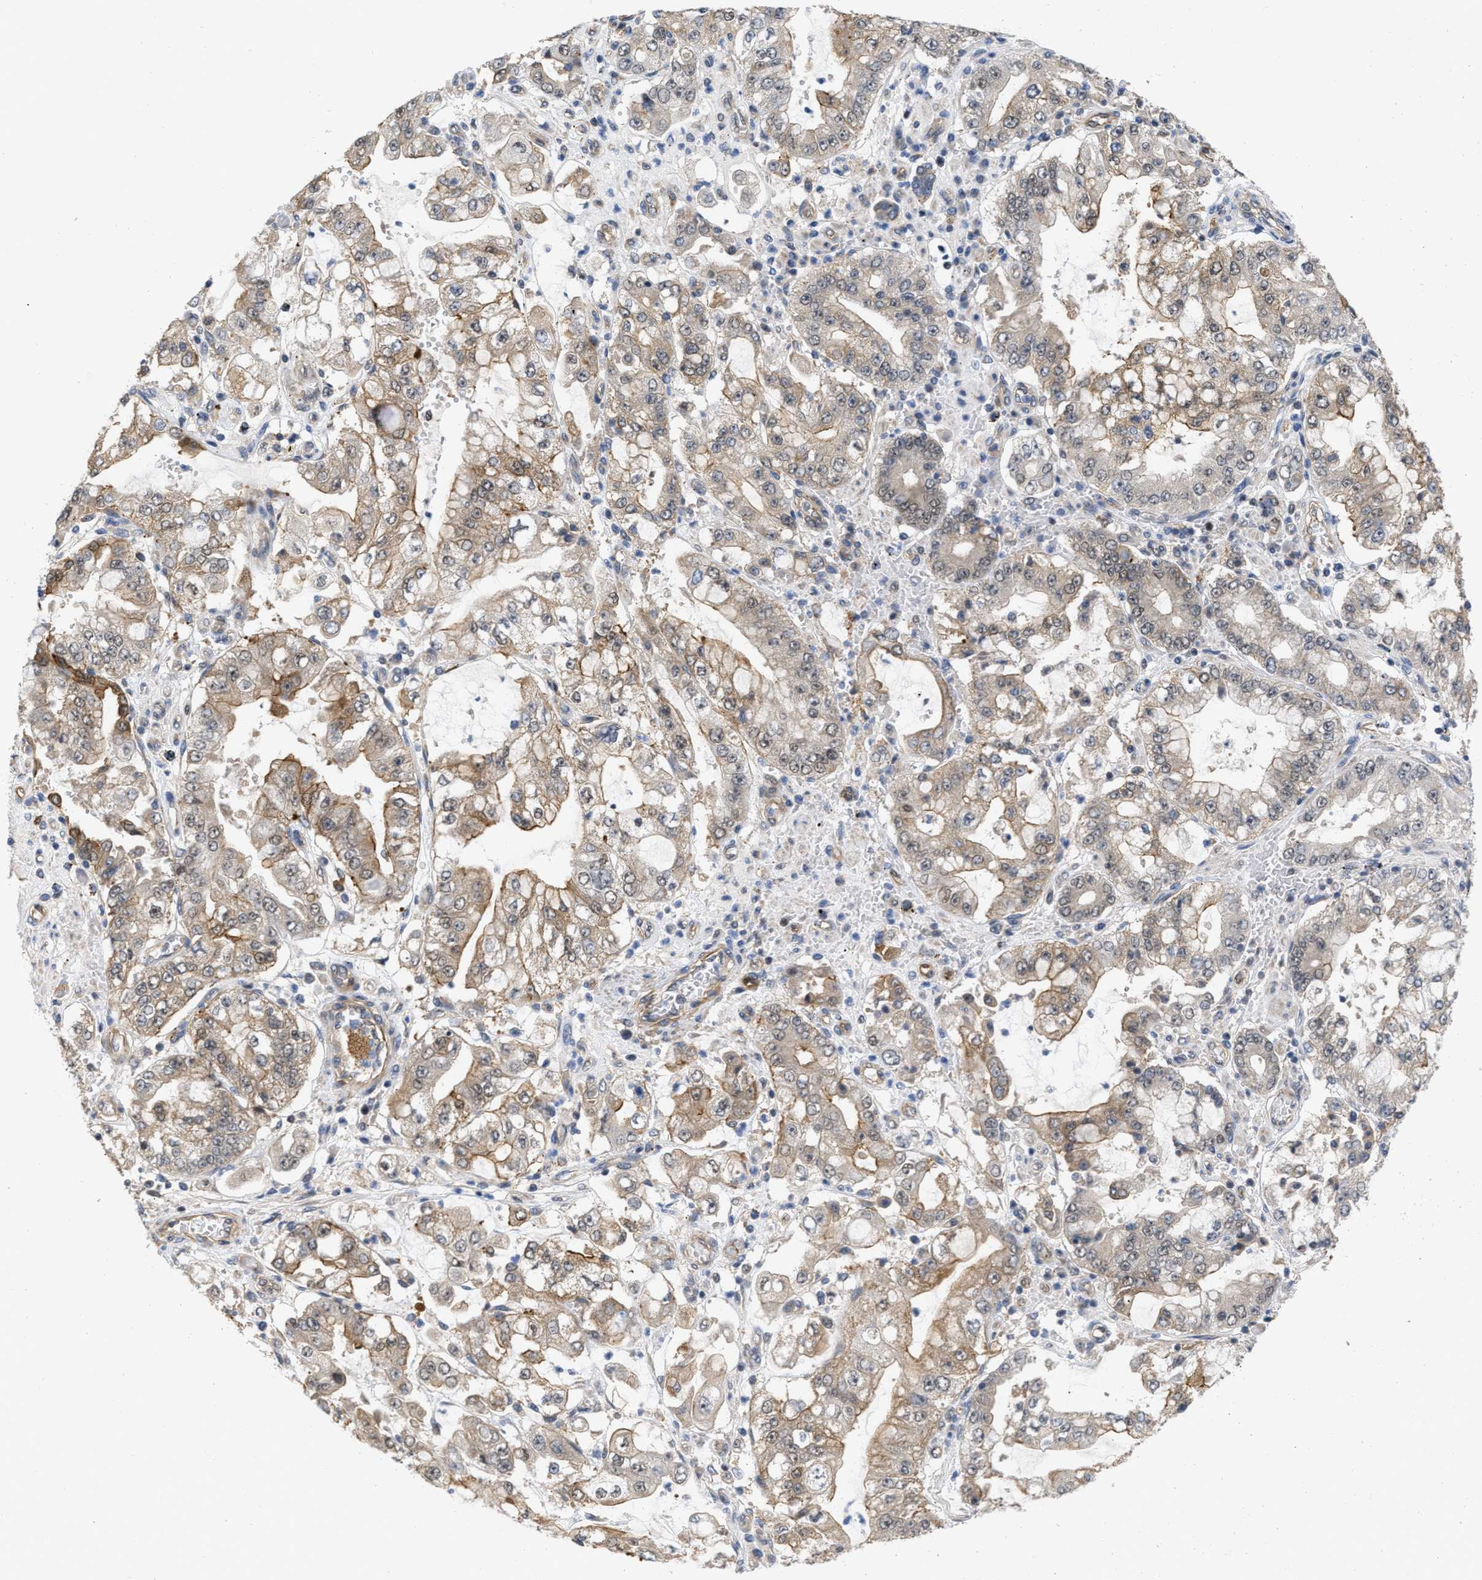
{"staining": {"intensity": "moderate", "quantity": ">75%", "location": "cytoplasmic/membranous"}, "tissue": "stomach cancer", "cell_type": "Tumor cells", "image_type": "cancer", "snomed": [{"axis": "morphology", "description": "Adenocarcinoma, NOS"}, {"axis": "topography", "description": "Stomach"}], "caption": "DAB immunohistochemical staining of human stomach adenocarcinoma shows moderate cytoplasmic/membranous protein positivity in approximately >75% of tumor cells.", "gene": "NAPEPLD", "patient": {"sex": "male", "age": 76}}